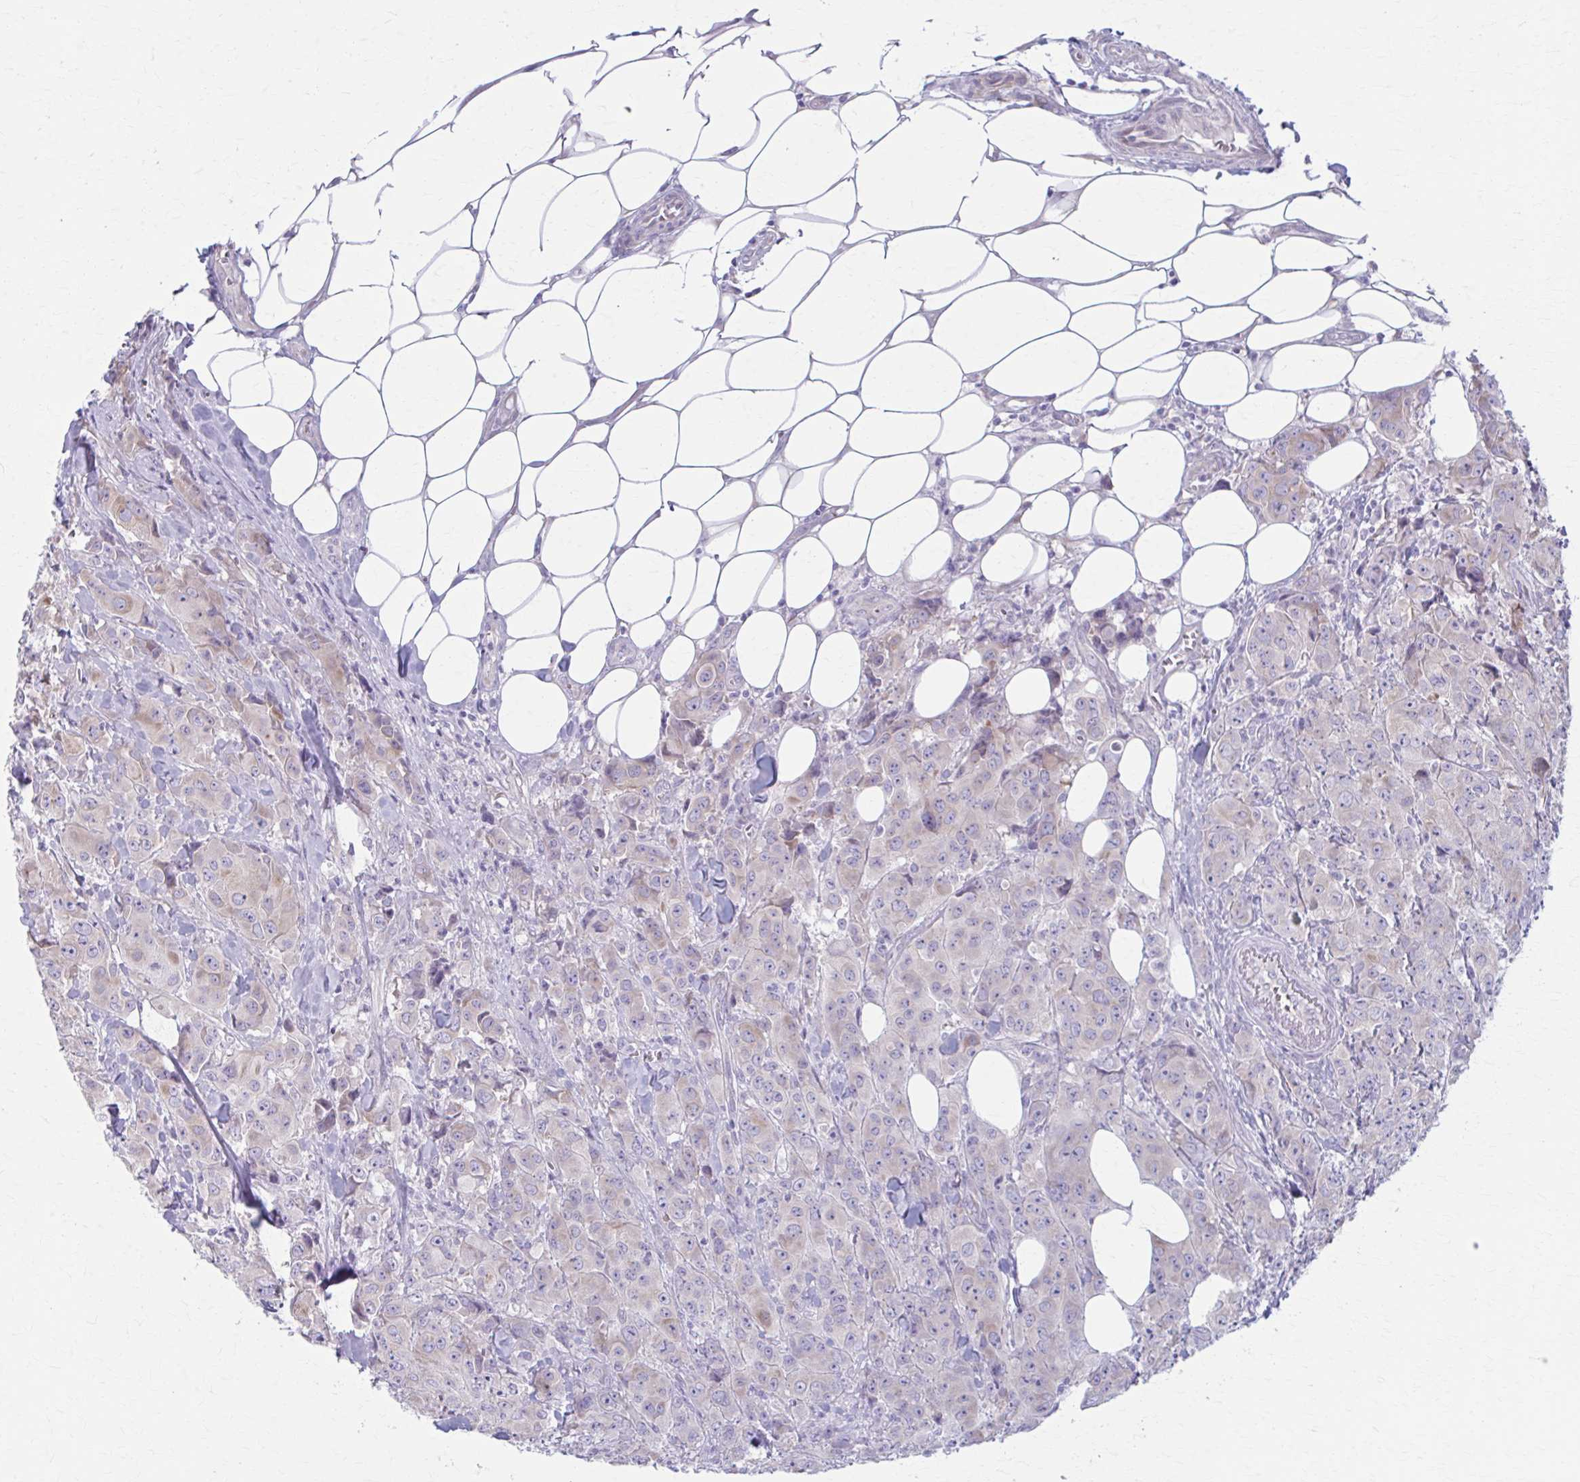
{"staining": {"intensity": "negative", "quantity": "none", "location": "none"}, "tissue": "breast cancer", "cell_type": "Tumor cells", "image_type": "cancer", "snomed": [{"axis": "morphology", "description": "Normal tissue, NOS"}, {"axis": "morphology", "description": "Duct carcinoma"}, {"axis": "topography", "description": "Breast"}], "caption": "The immunohistochemistry micrograph has no significant staining in tumor cells of invasive ductal carcinoma (breast) tissue.", "gene": "PRKRA", "patient": {"sex": "female", "age": 43}}